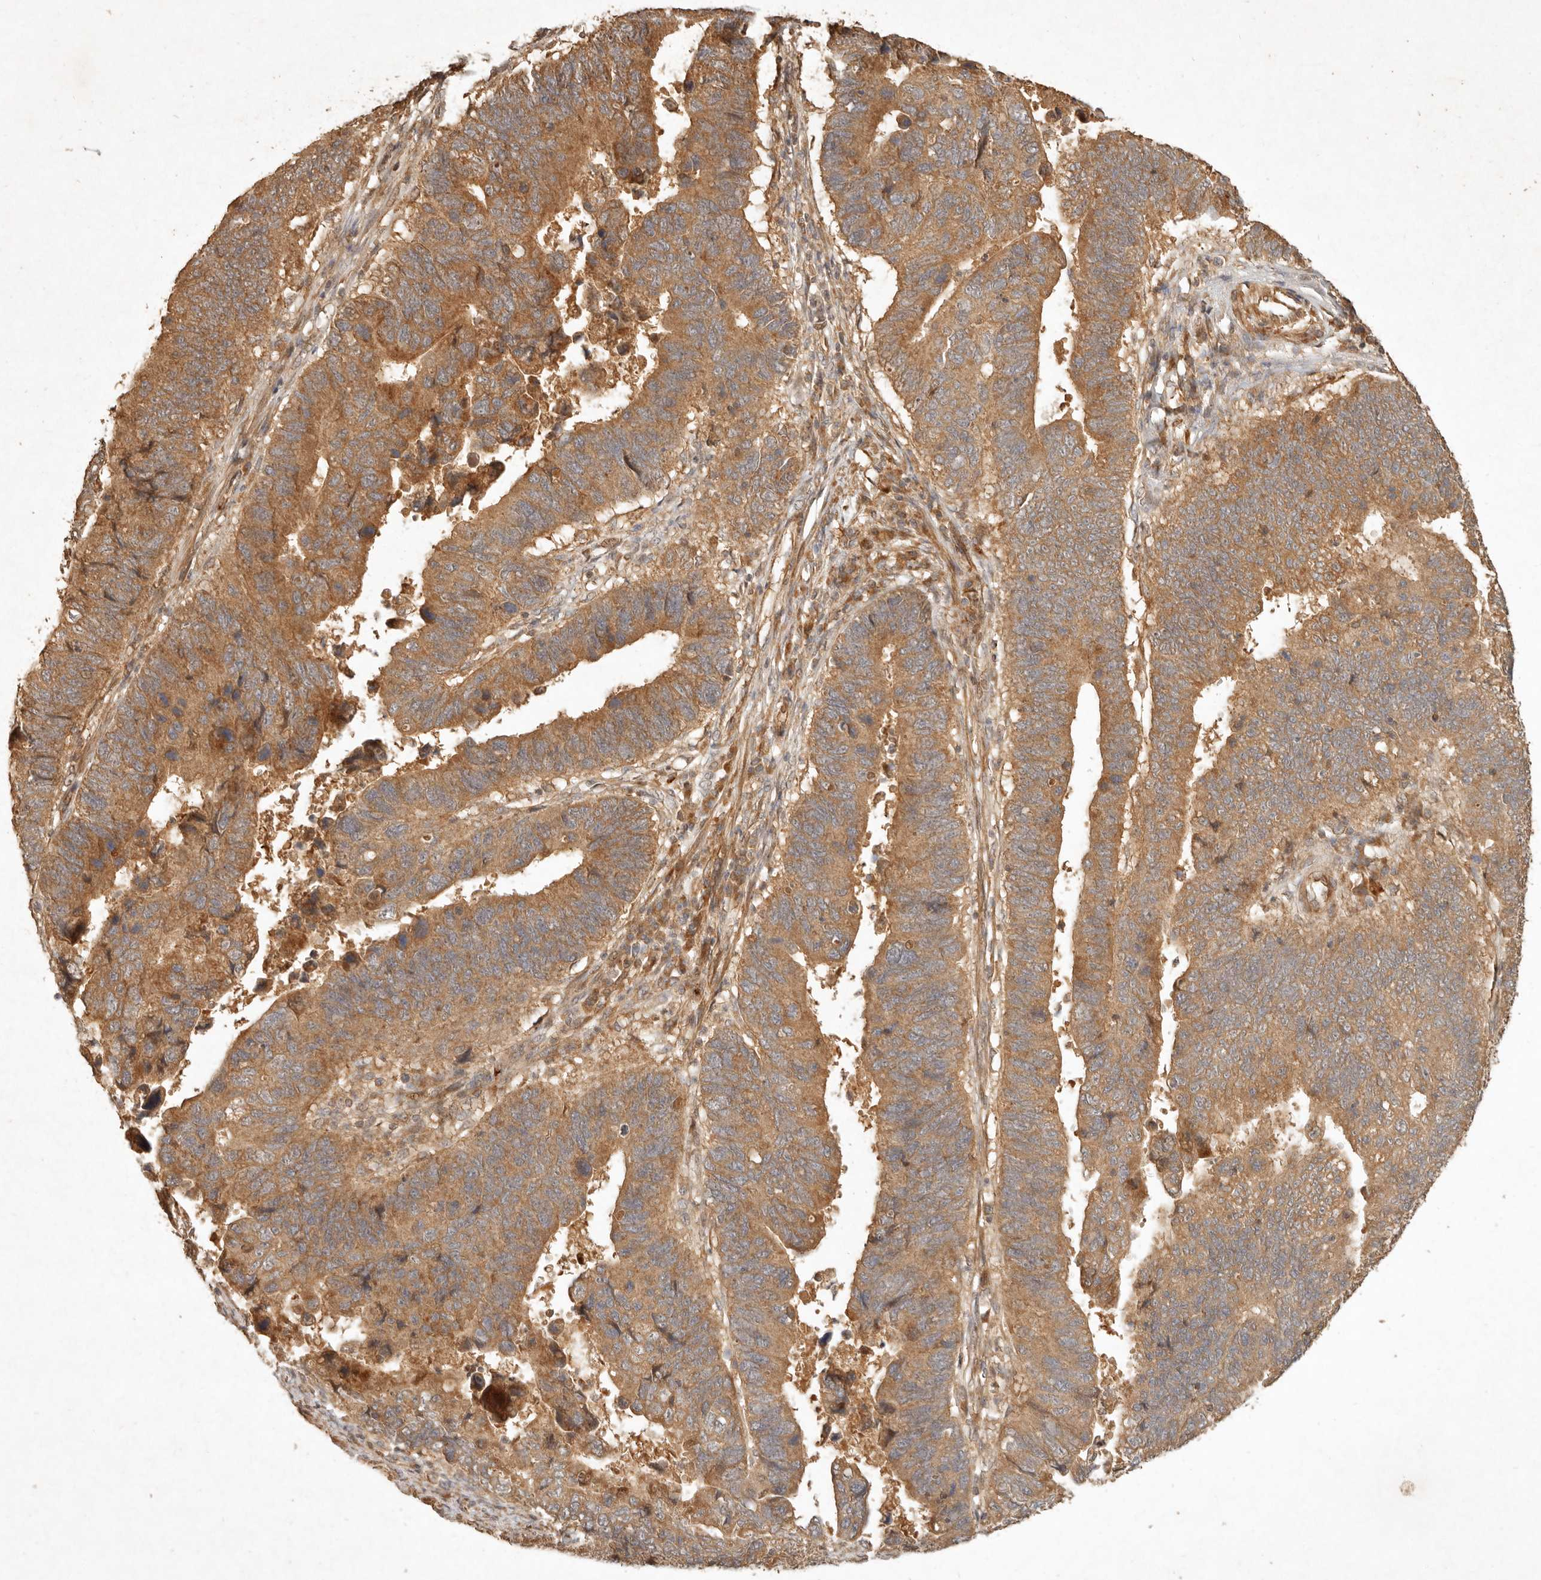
{"staining": {"intensity": "moderate", "quantity": ">75%", "location": "cytoplasmic/membranous"}, "tissue": "stomach cancer", "cell_type": "Tumor cells", "image_type": "cancer", "snomed": [{"axis": "morphology", "description": "Adenocarcinoma, NOS"}, {"axis": "topography", "description": "Stomach"}], "caption": "About >75% of tumor cells in stomach cancer show moderate cytoplasmic/membranous protein expression as visualized by brown immunohistochemical staining.", "gene": "CLEC4C", "patient": {"sex": "male", "age": 59}}